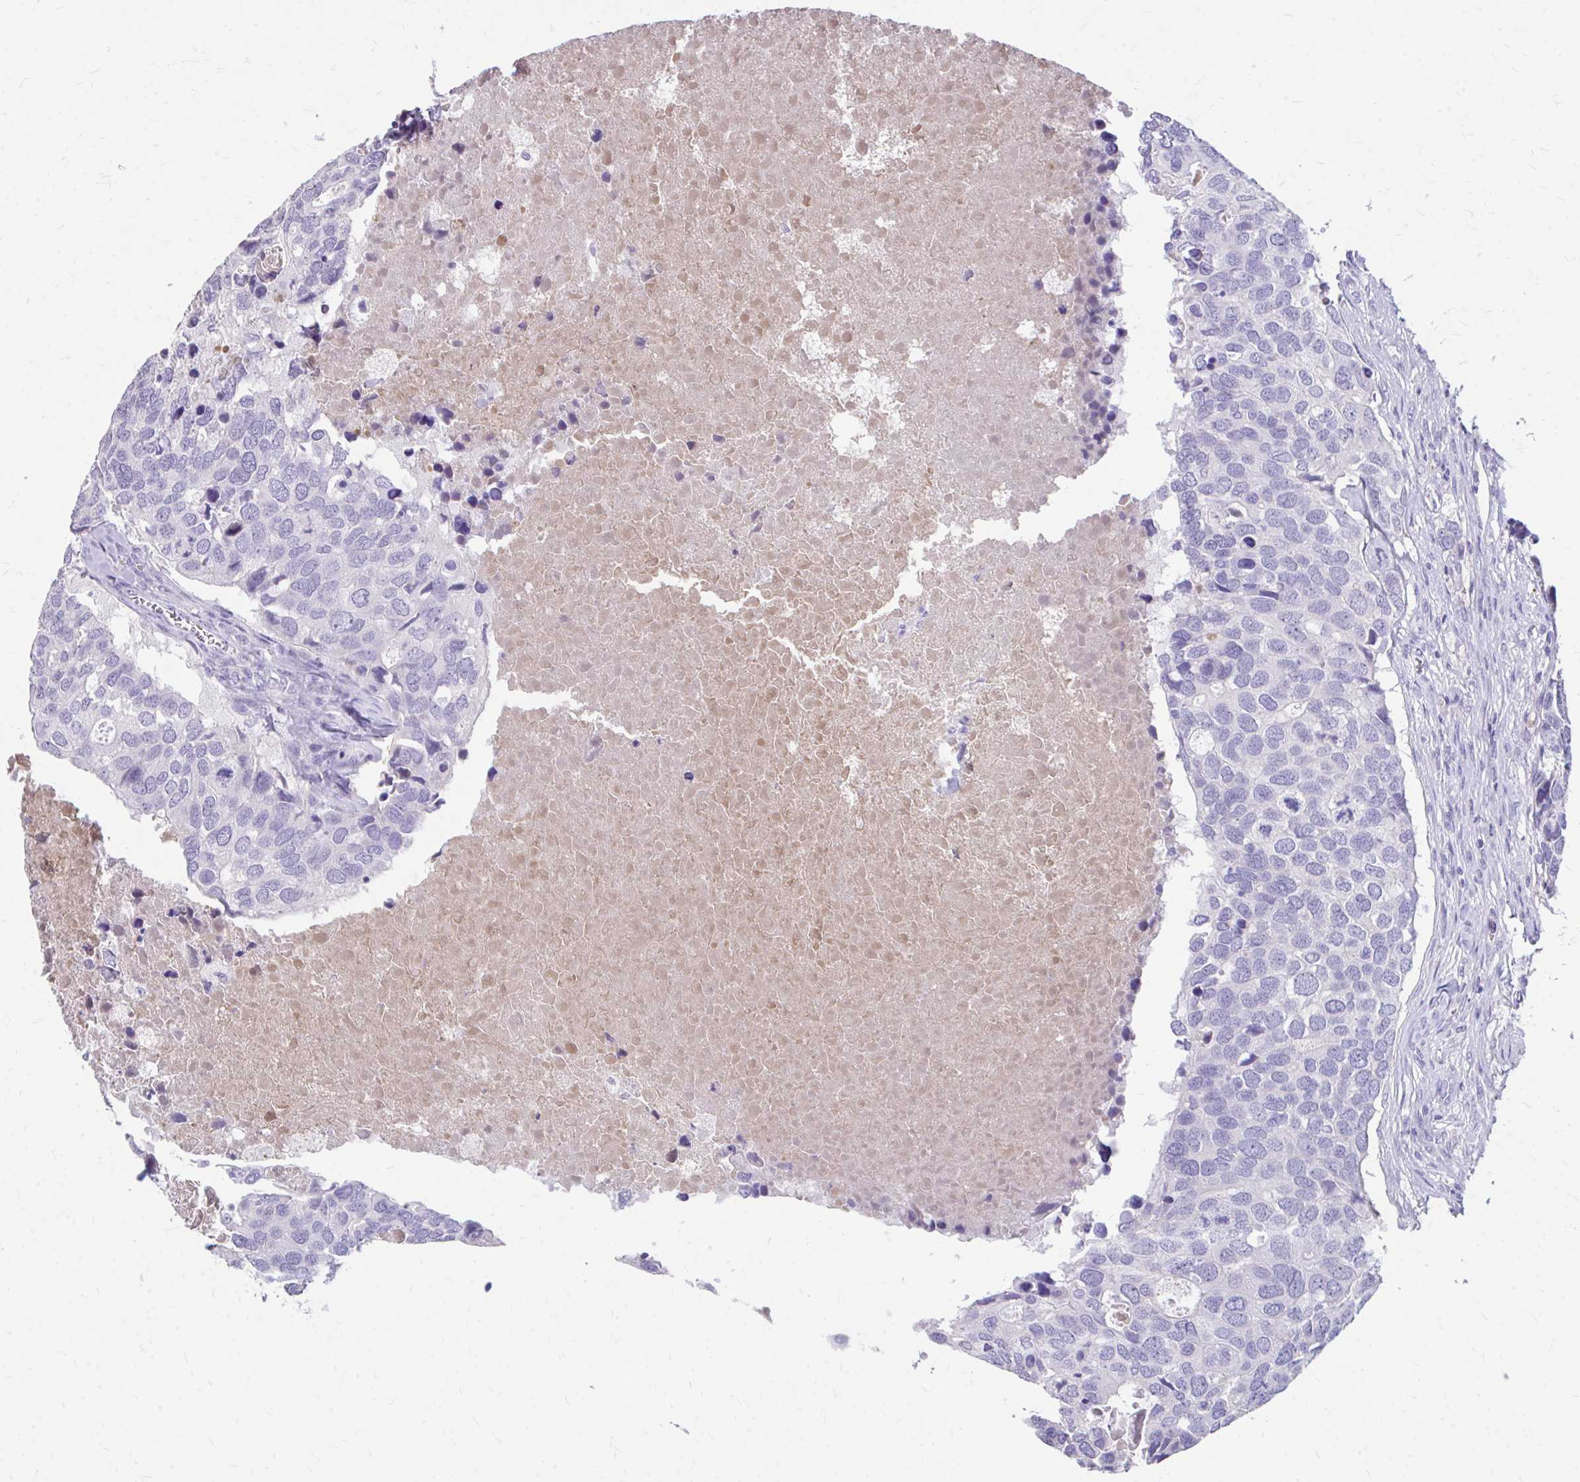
{"staining": {"intensity": "negative", "quantity": "none", "location": "none"}, "tissue": "breast cancer", "cell_type": "Tumor cells", "image_type": "cancer", "snomed": [{"axis": "morphology", "description": "Duct carcinoma"}, {"axis": "topography", "description": "Breast"}], "caption": "This is an immunohistochemistry photomicrograph of human breast cancer. There is no positivity in tumor cells.", "gene": "CFH", "patient": {"sex": "female", "age": 83}}